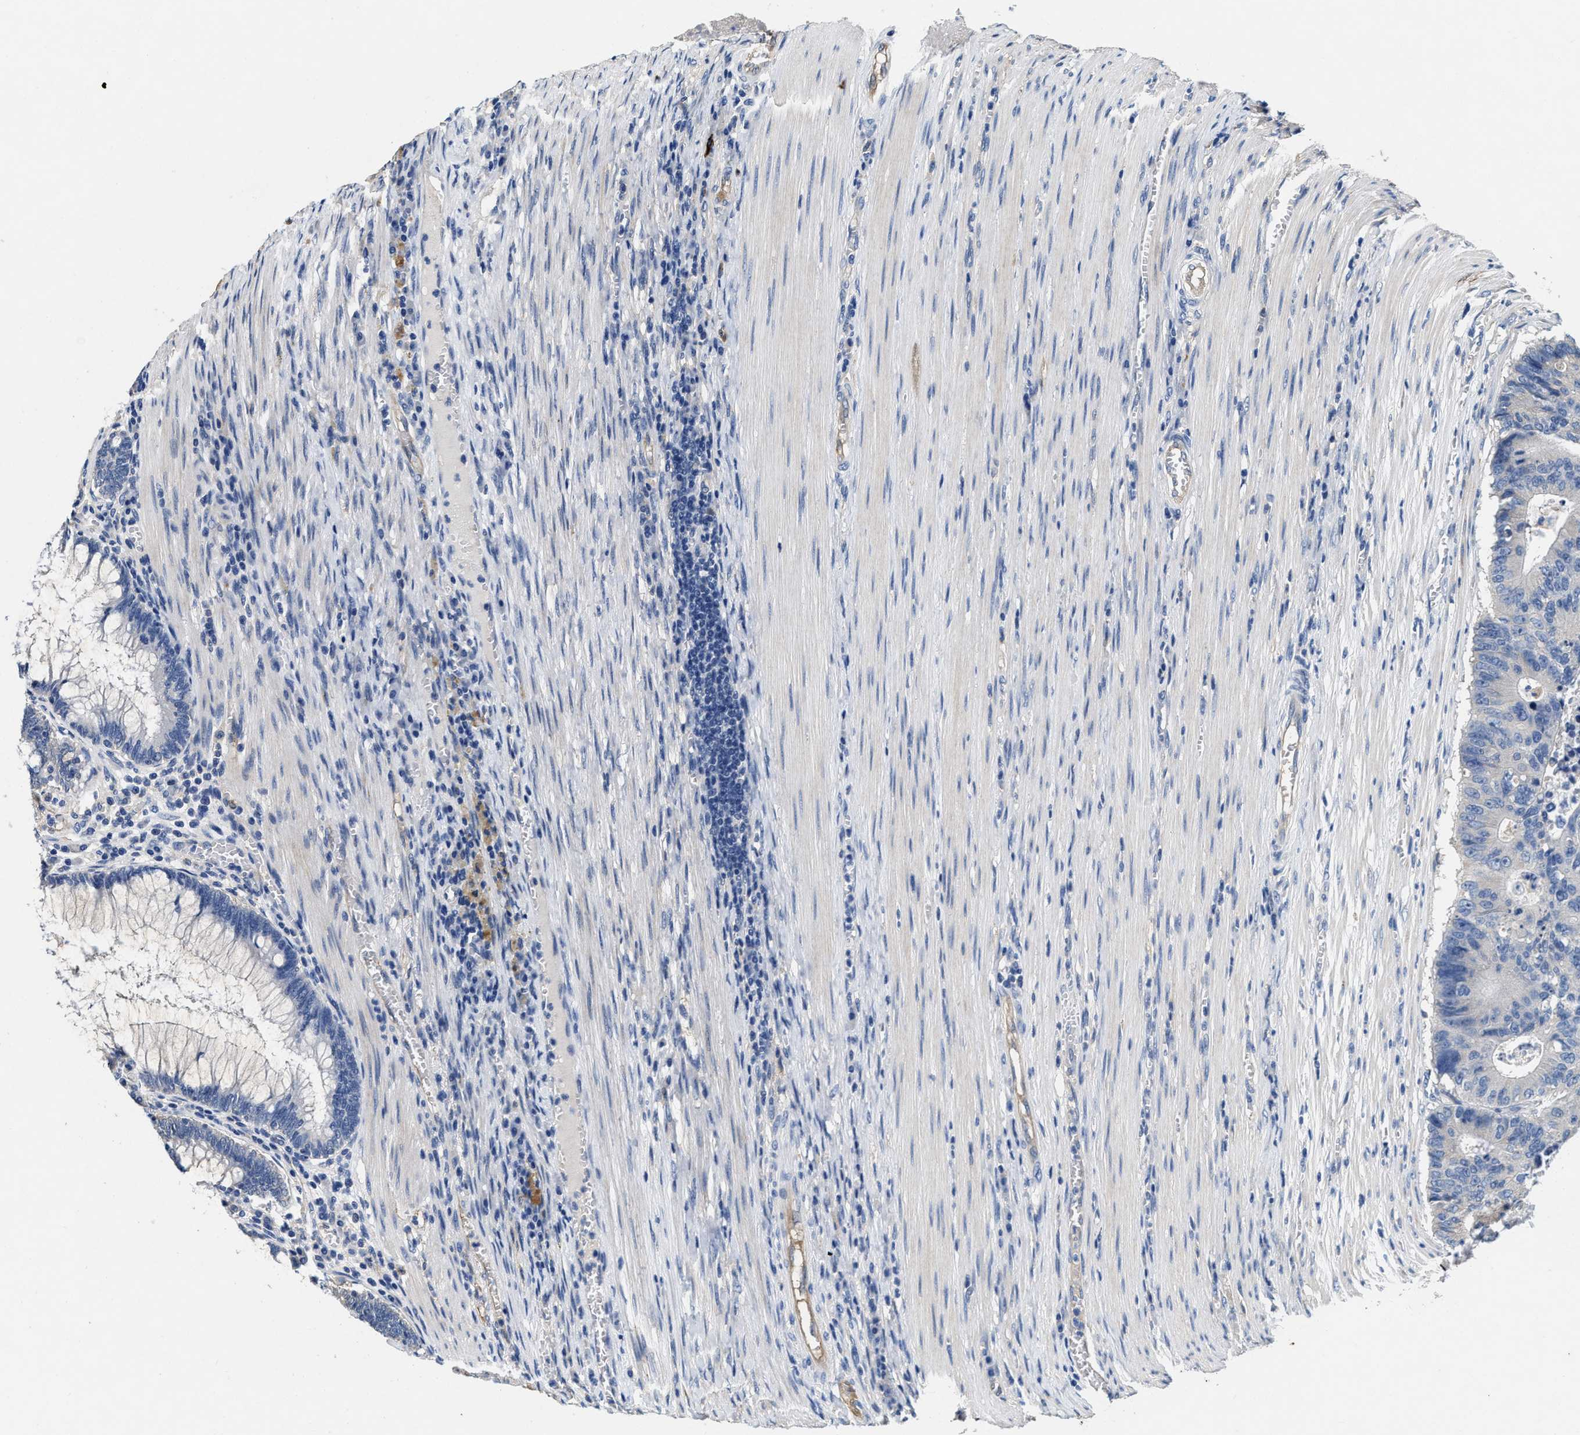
{"staining": {"intensity": "negative", "quantity": "none", "location": "none"}, "tissue": "colorectal cancer", "cell_type": "Tumor cells", "image_type": "cancer", "snomed": [{"axis": "morphology", "description": "Adenocarcinoma, NOS"}, {"axis": "topography", "description": "Colon"}], "caption": "Tumor cells are negative for protein expression in human colorectal cancer (adenocarcinoma).", "gene": "PEG10", "patient": {"sex": "male", "age": 87}}